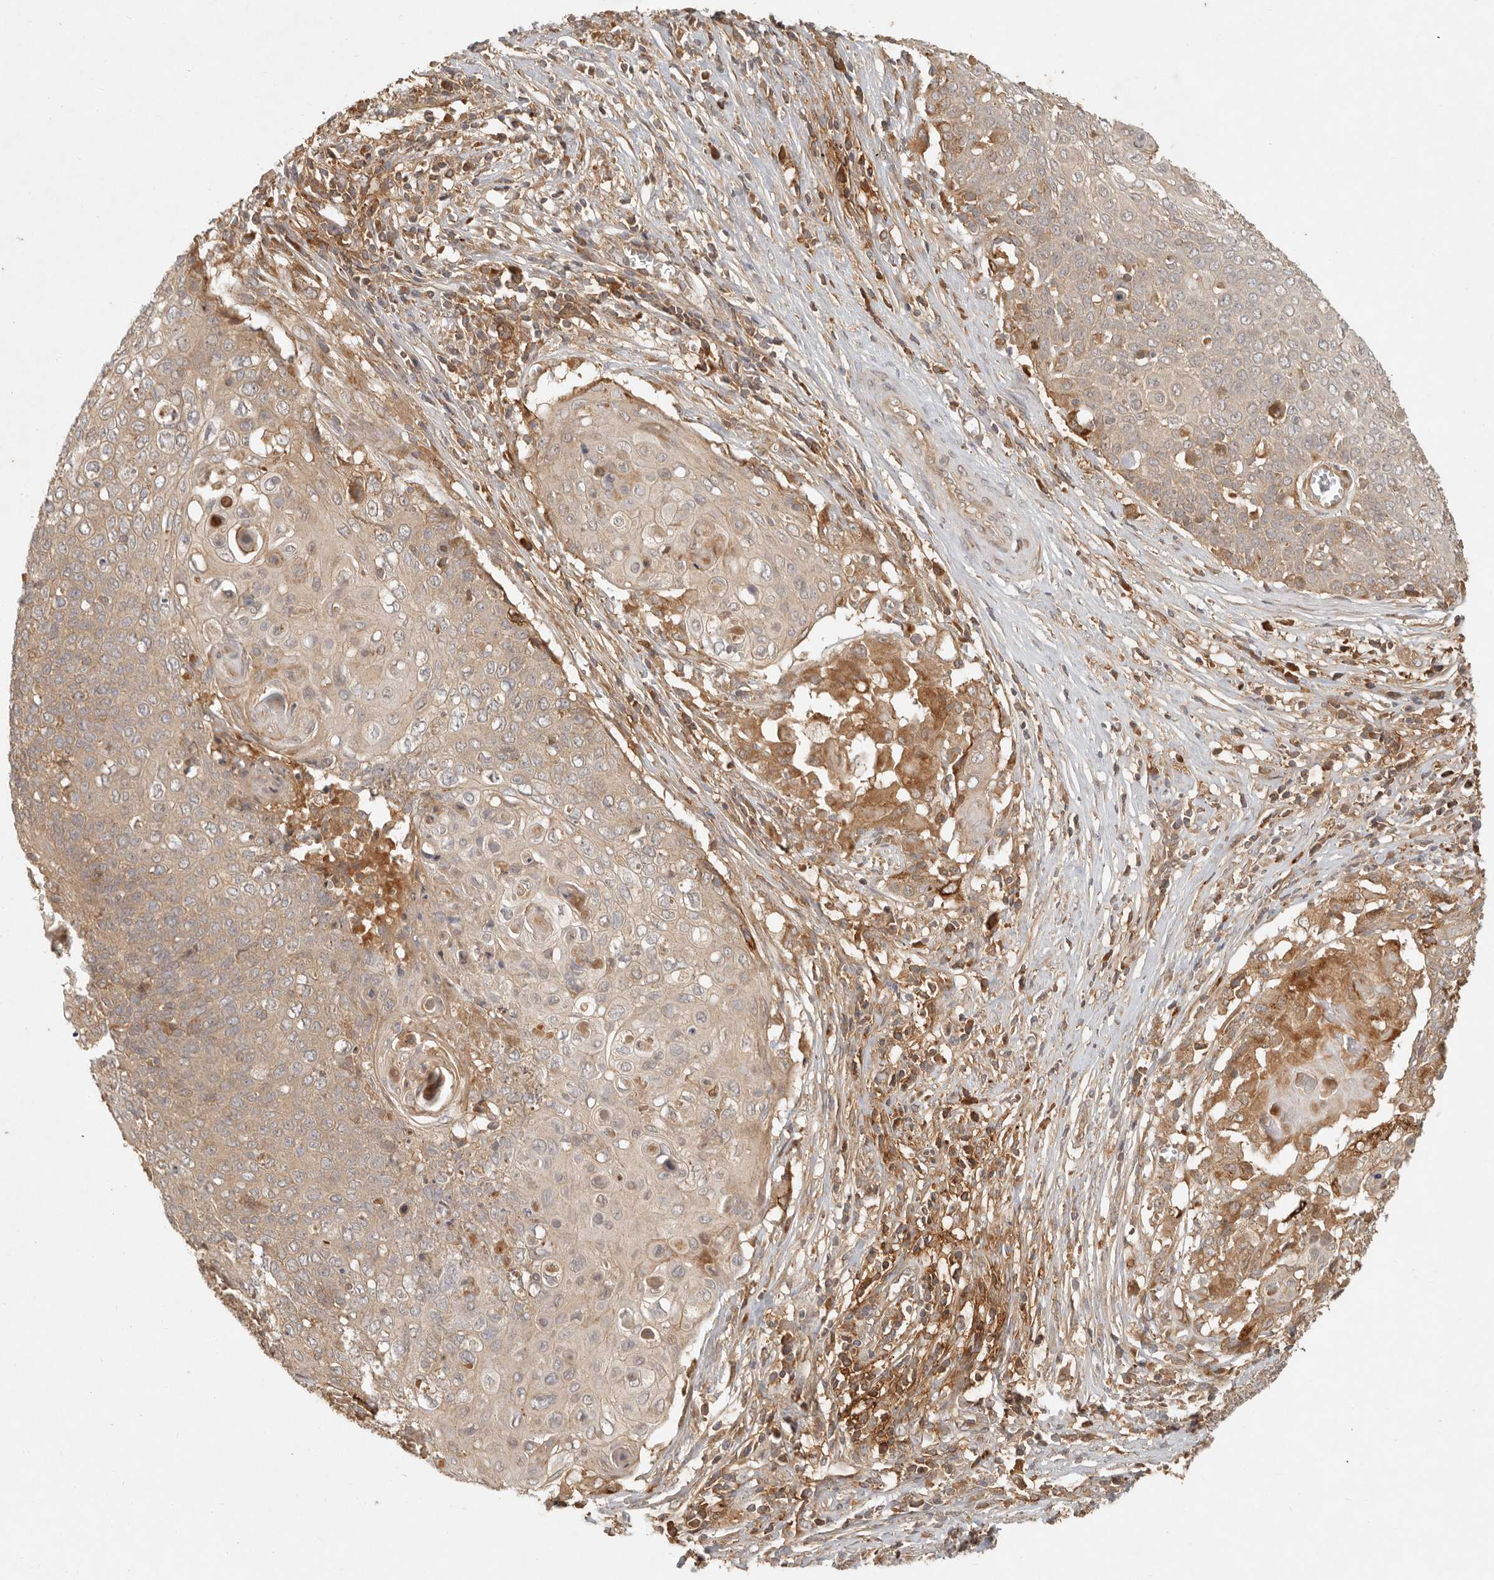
{"staining": {"intensity": "moderate", "quantity": ">75%", "location": "cytoplasmic/membranous"}, "tissue": "cervical cancer", "cell_type": "Tumor cells", "image_type": "cancer", "snomed": [{"axis": "morphology", "description": "Squamous cell carcinoma, NOS"}, {"axis": "topography", "description": "Cervix"}], "caption": "This micrograph reveals IHC staining of human cervical cancer, with medium moderate cytoplasmic/membranous staining in about >75% of tumor cells.", "gene": "ANKRD61", "patient": {"sex": "female", "age": 39}}